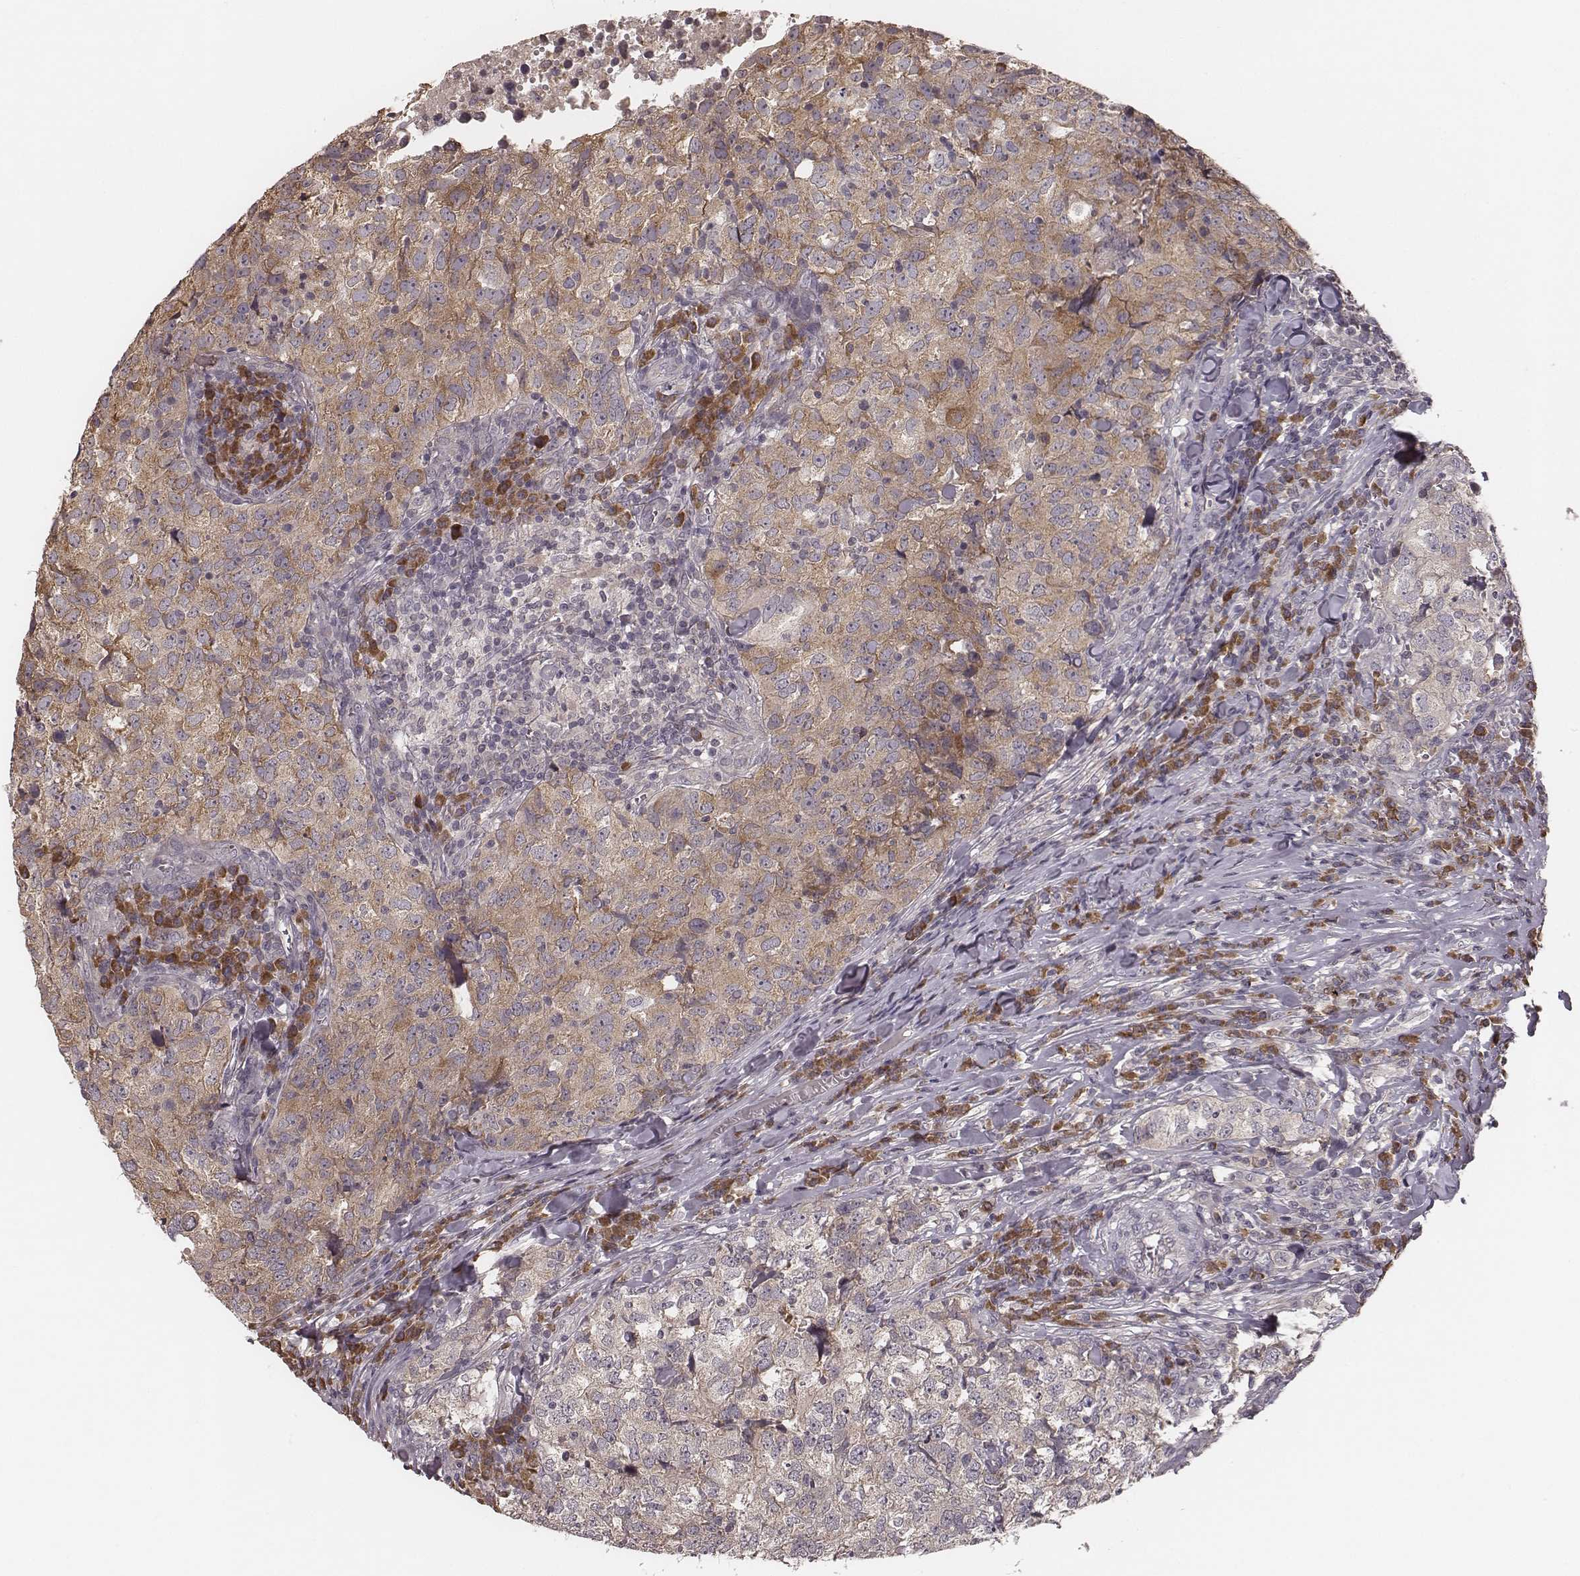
{"staining": {"intensity": "moderate", "quantity": "25%-75%", "location": "cytoplasmic/membranous"}, "tissue": "breast cancer", "cell_type": "Tumor cells", "image_type": "cancer", "snomed": [{"axis": "morphology", "description": "Duct carcinoma"}, {"axis": "topography", "description": "Breast"}], "caption": "The immunohistochemical stain labels moderate cytoplasmic/membranous expression in tumor cells of breast cancer tissue.", "gene": "P2RX5", "patient": {"sex": "female", "age": 30}}